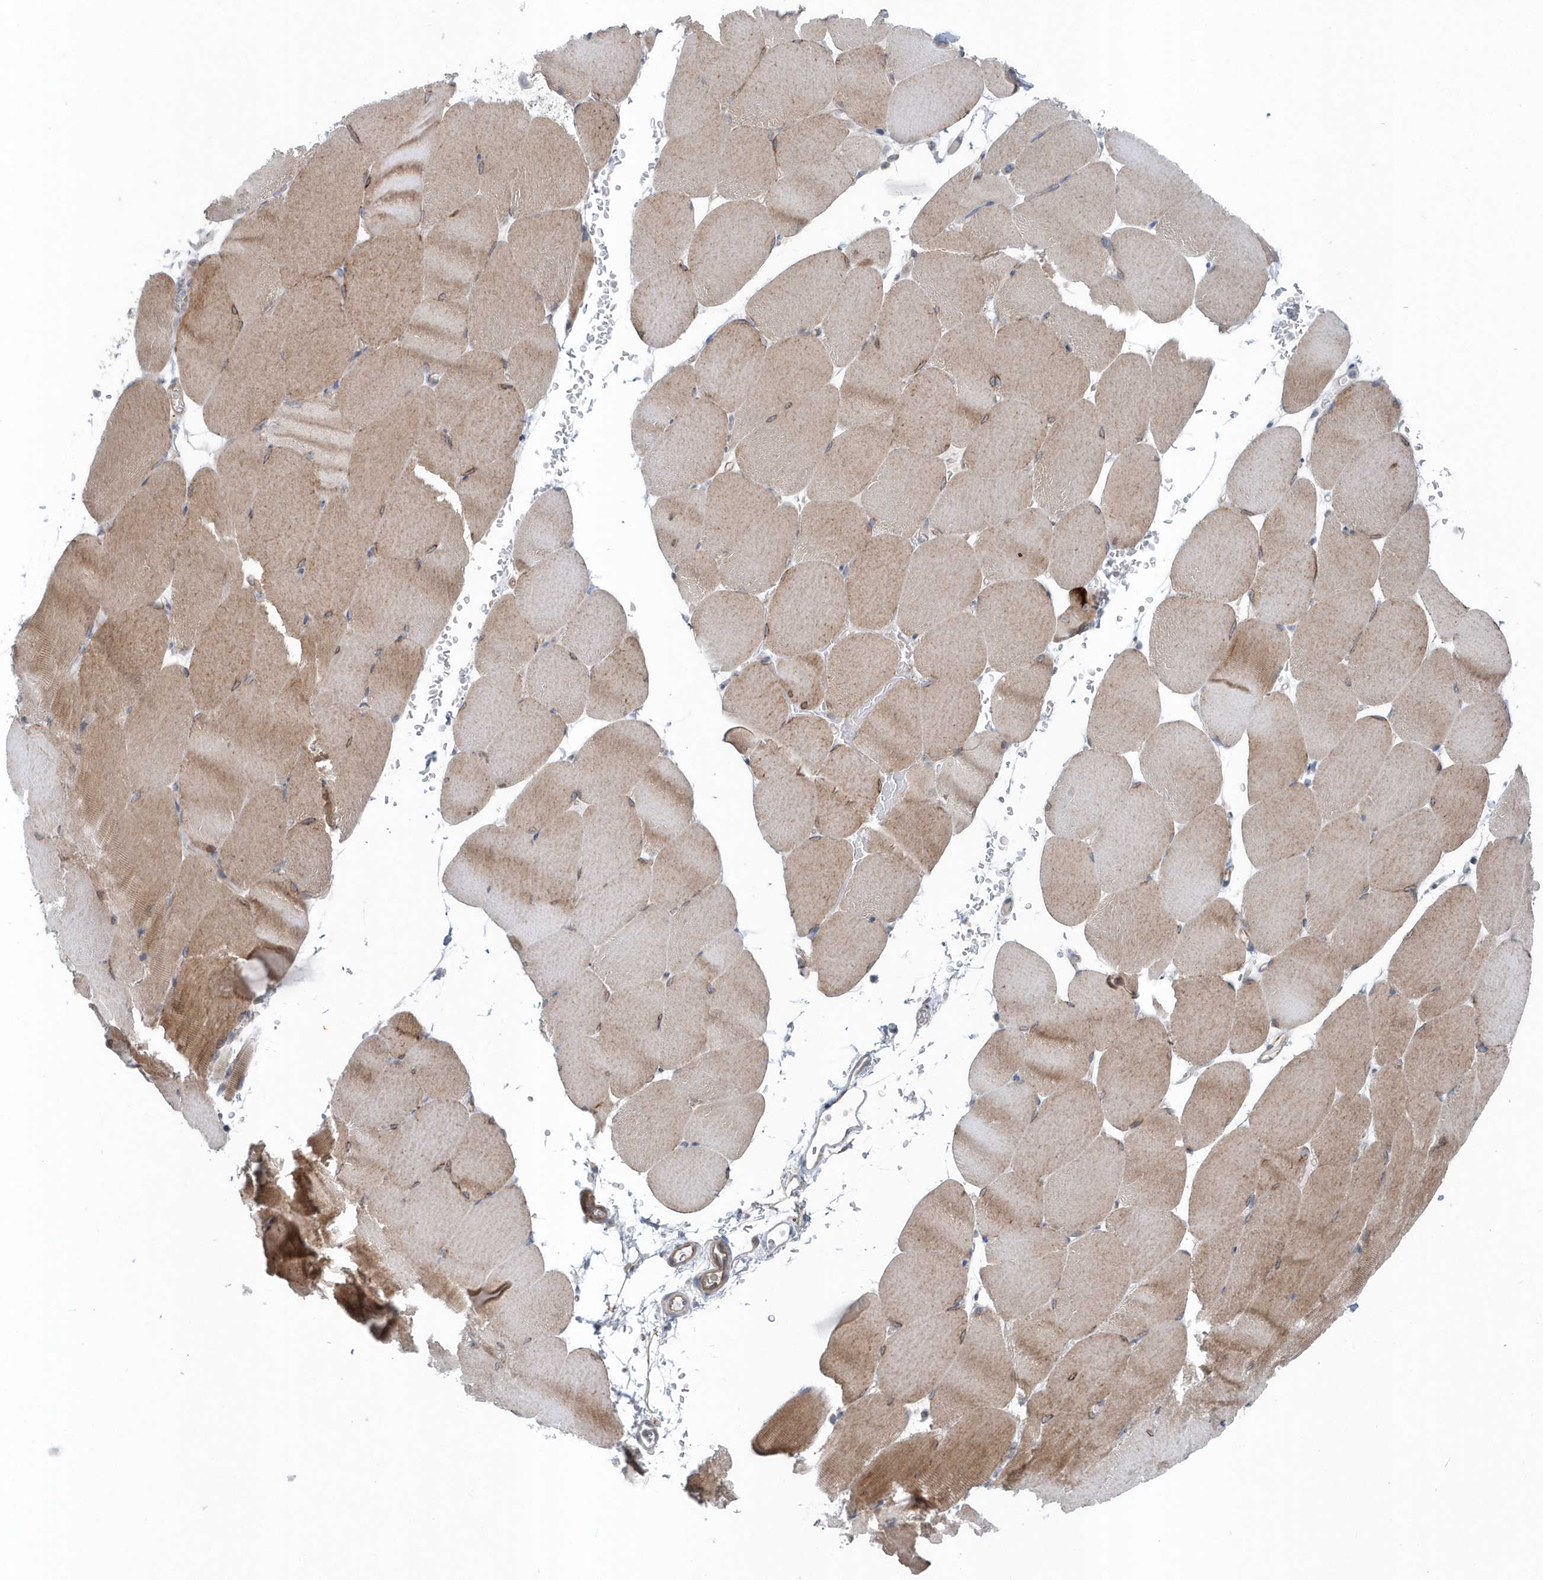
{"staining": {"intensity": "moderate", "quantity": "25%-75%", "location": "cytoplasmic/membranous"}, "tissue": "skeletal muscle", "cell_type": "Myocytes", "image_type": "normal", "snomed": [{"axis": "morphology", "description": "Normal tissue, NOS"}, {"axis": "topography", "description": "Skeletal muscle"}, {"axis": "topography", "description": "Parathyroid gland"}], "caption": "Immunohistochemistry image of normal skeletal muscle stained for a protein (brown), which exhibits medium levels of moderate cytoplasmic/membranous positivity in approximately 25%-75% of myocytes.", "gene": "MCC", "patient": {"sex": "female", "age": 37}}